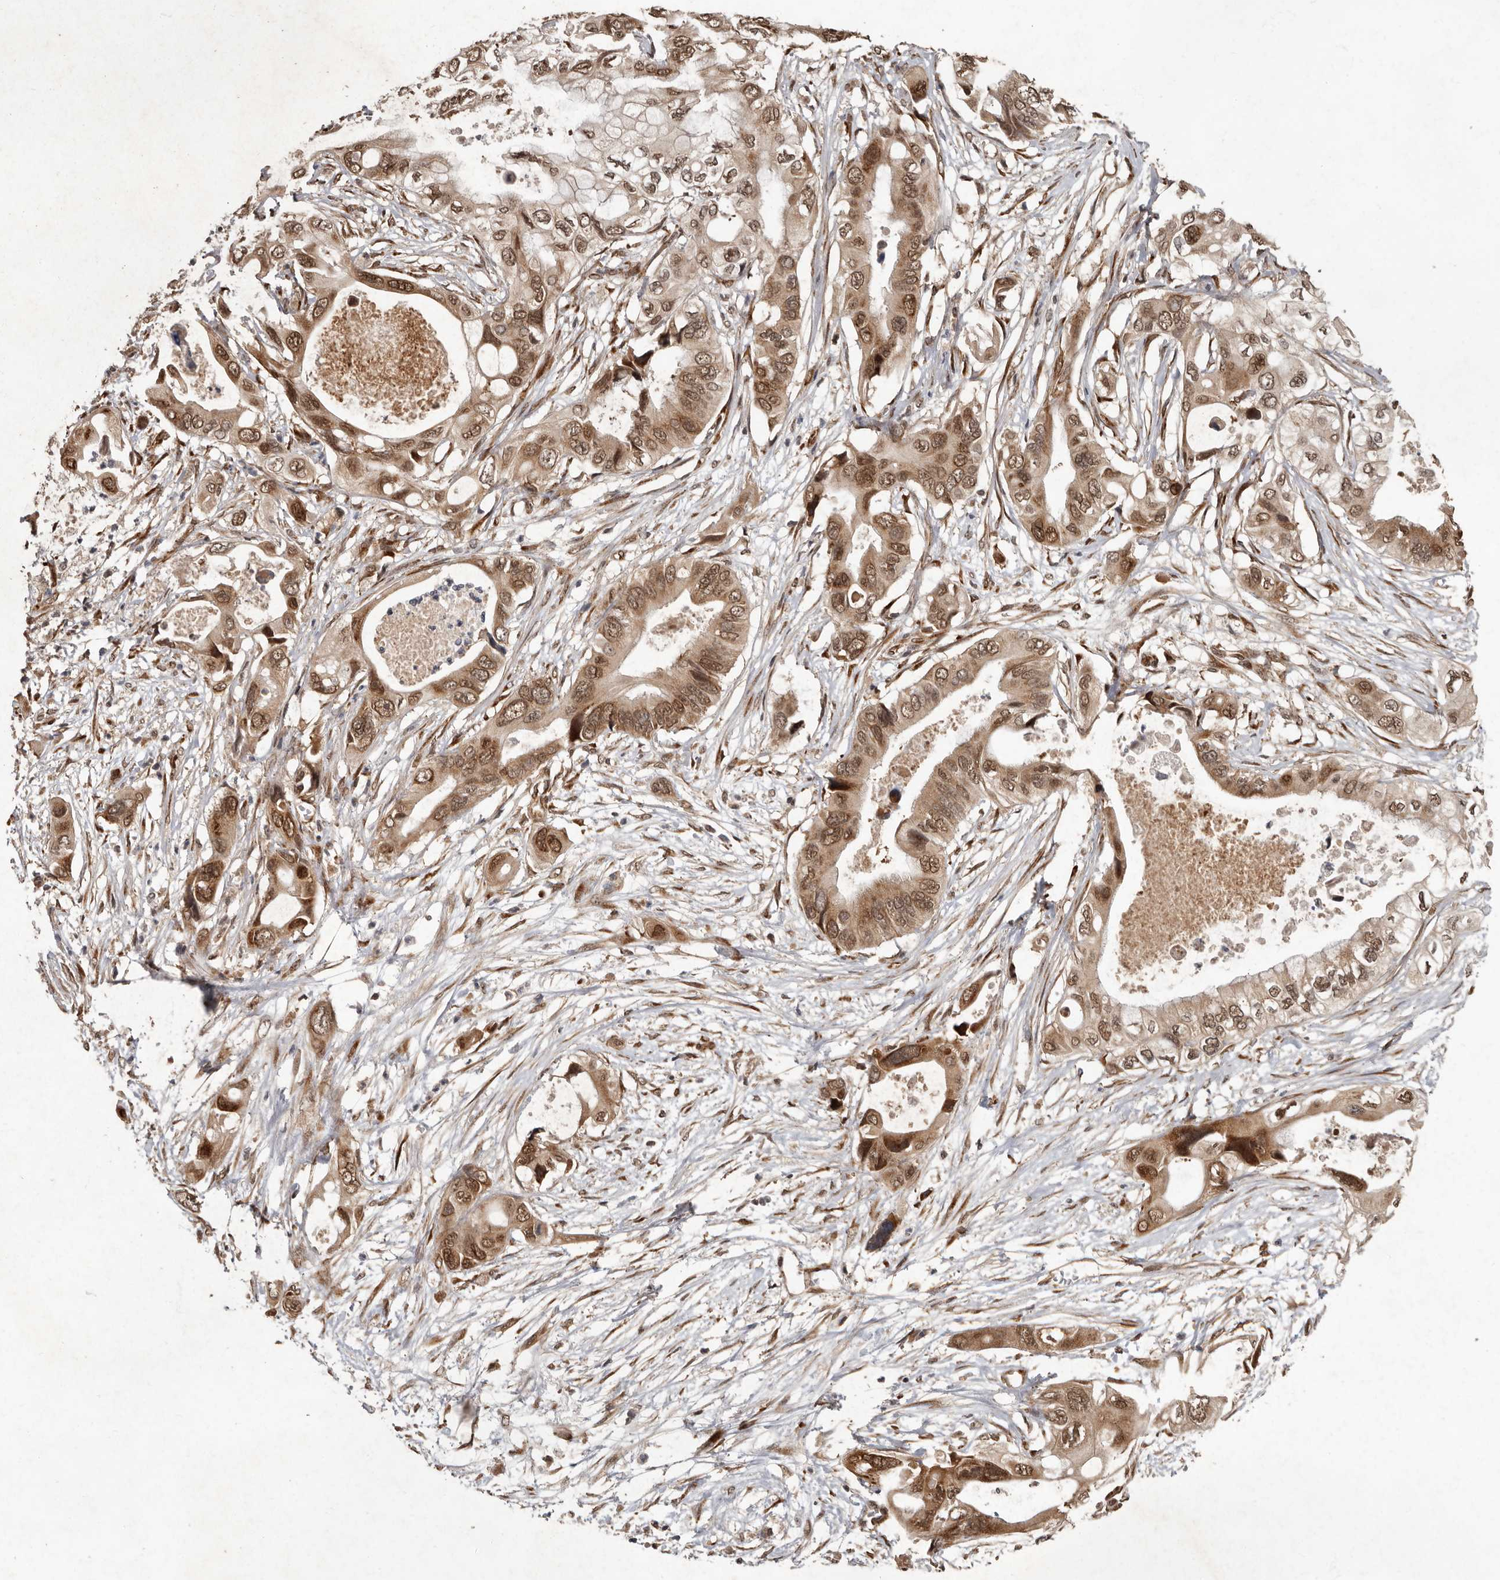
{"staining": {"intensity": "moderate", "quantity": ">75%", "location": "cytoplasmic/membranous,nuclear"}, "tissue": "pancreatic cancer", "cell_type": "Tumor cells", "image_type": "cancer", "snomed": [{"axis": "morphology", "description": "Adenocarcinoma, NOS"}, {"axis": "topography", "description": "Pancreas"}], "caption": "IHC (DAB) staining of pancreatic adenocarcinoma shows moderate cytoplasmic/membranous and nuclear protein staining in approximately >75% of tumor cells.", "gene": "LRGUK", "patient": {"sex": "male", "age": 66}}